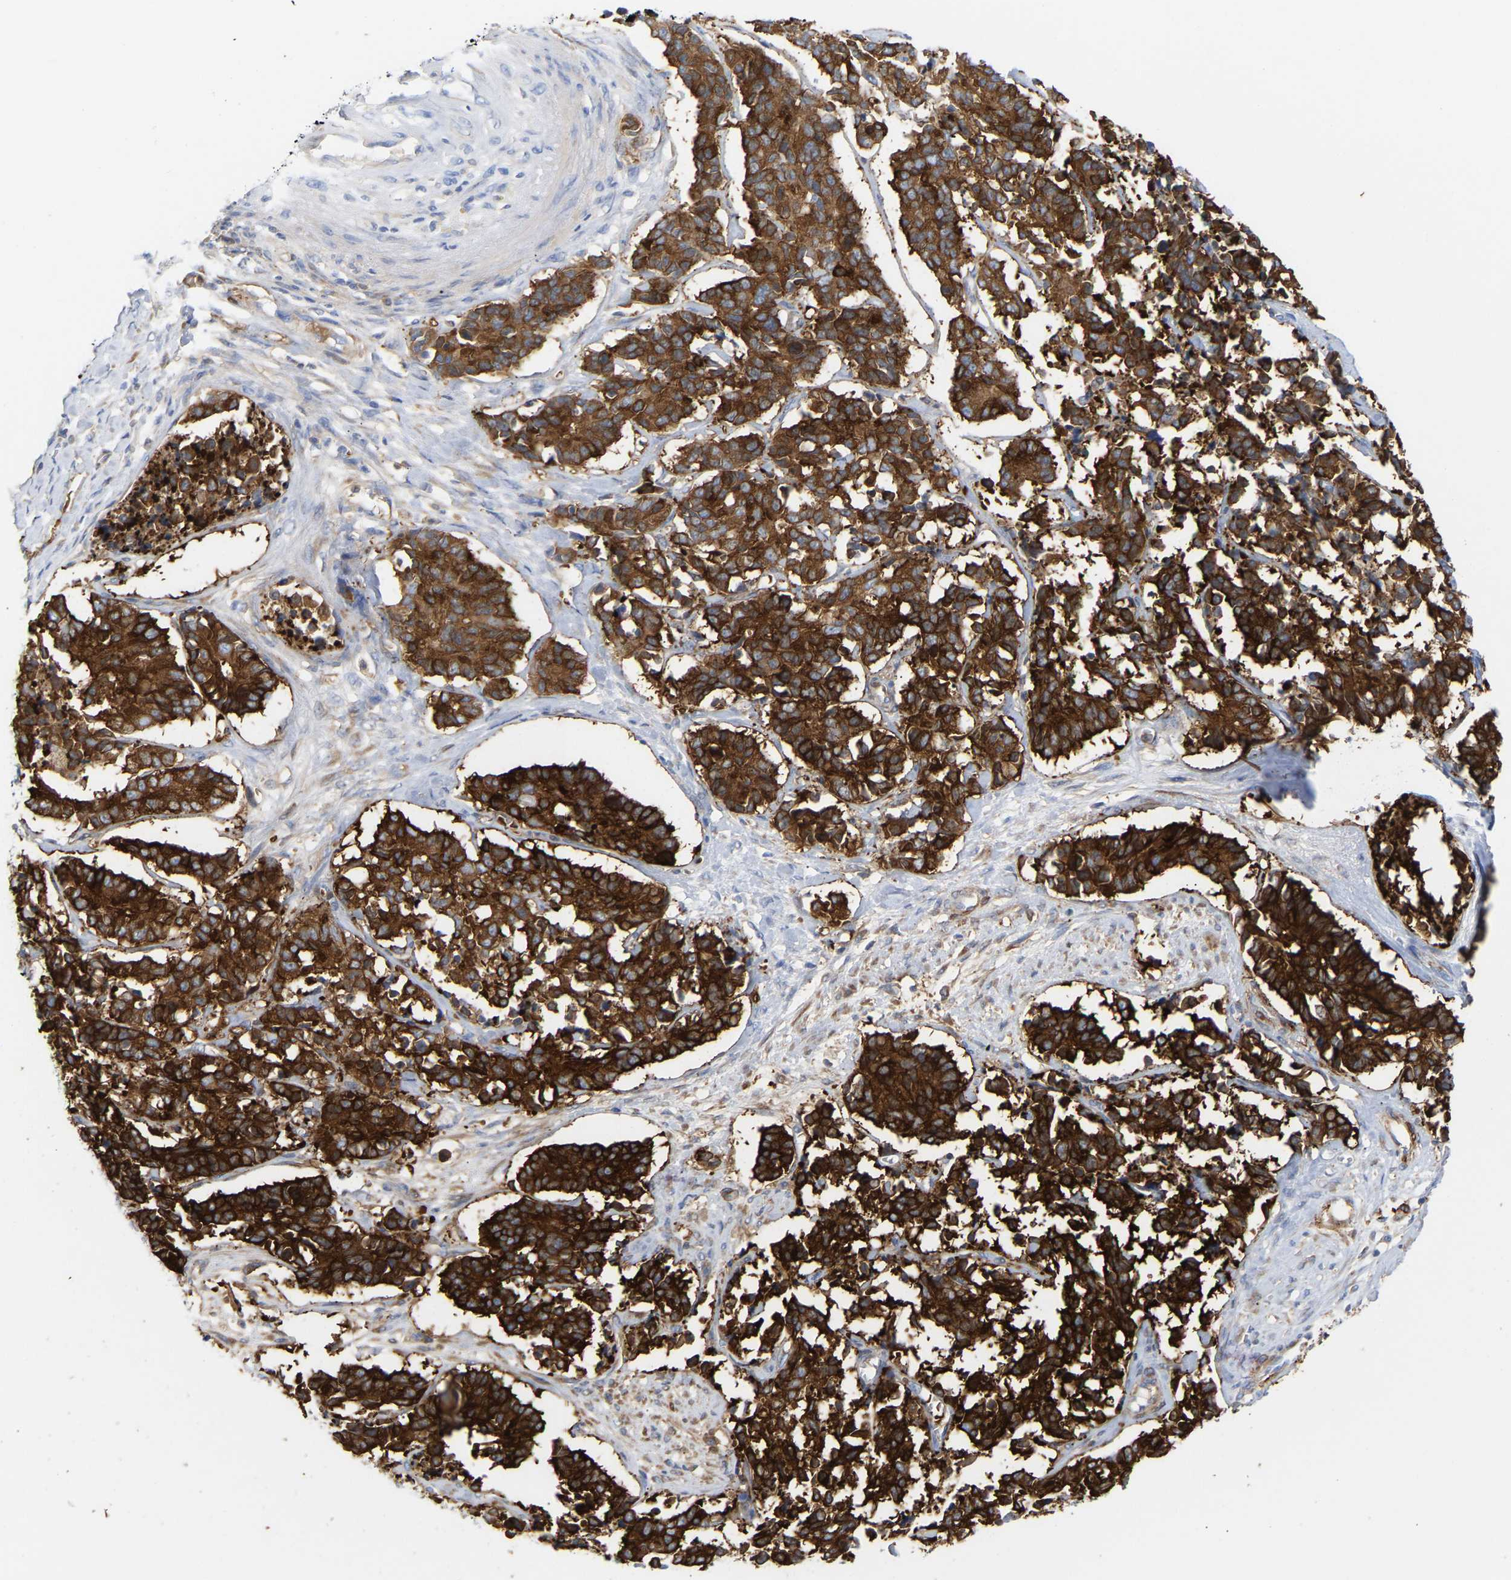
{"staining": {"intensity": "strong", "quantity": ">75%", "location": "cytoplasmic/membranous"}, "tissue": "cervical cancer", "cell_type": "Tumor cells", "image_type": "cancer", "snomed": [{"axis": "morphology", "description": "Squamous cell carcinoma, NOS"}, {"axis": "topography", "description": "Cervix"}], "caption": "Immunohistochemistry histopathology image of neoplastic tissue: squamous cell carcinoma (cervical) stained using immunohistochemistry reveals high levels of strong protein expression localized specifically in the cytoplasmic/membranous of tumor cells, appearing as a cytoplasmic/membranous brown color.", "gene": "AMPH", "patient": {"sex": "female", "age": 35}}